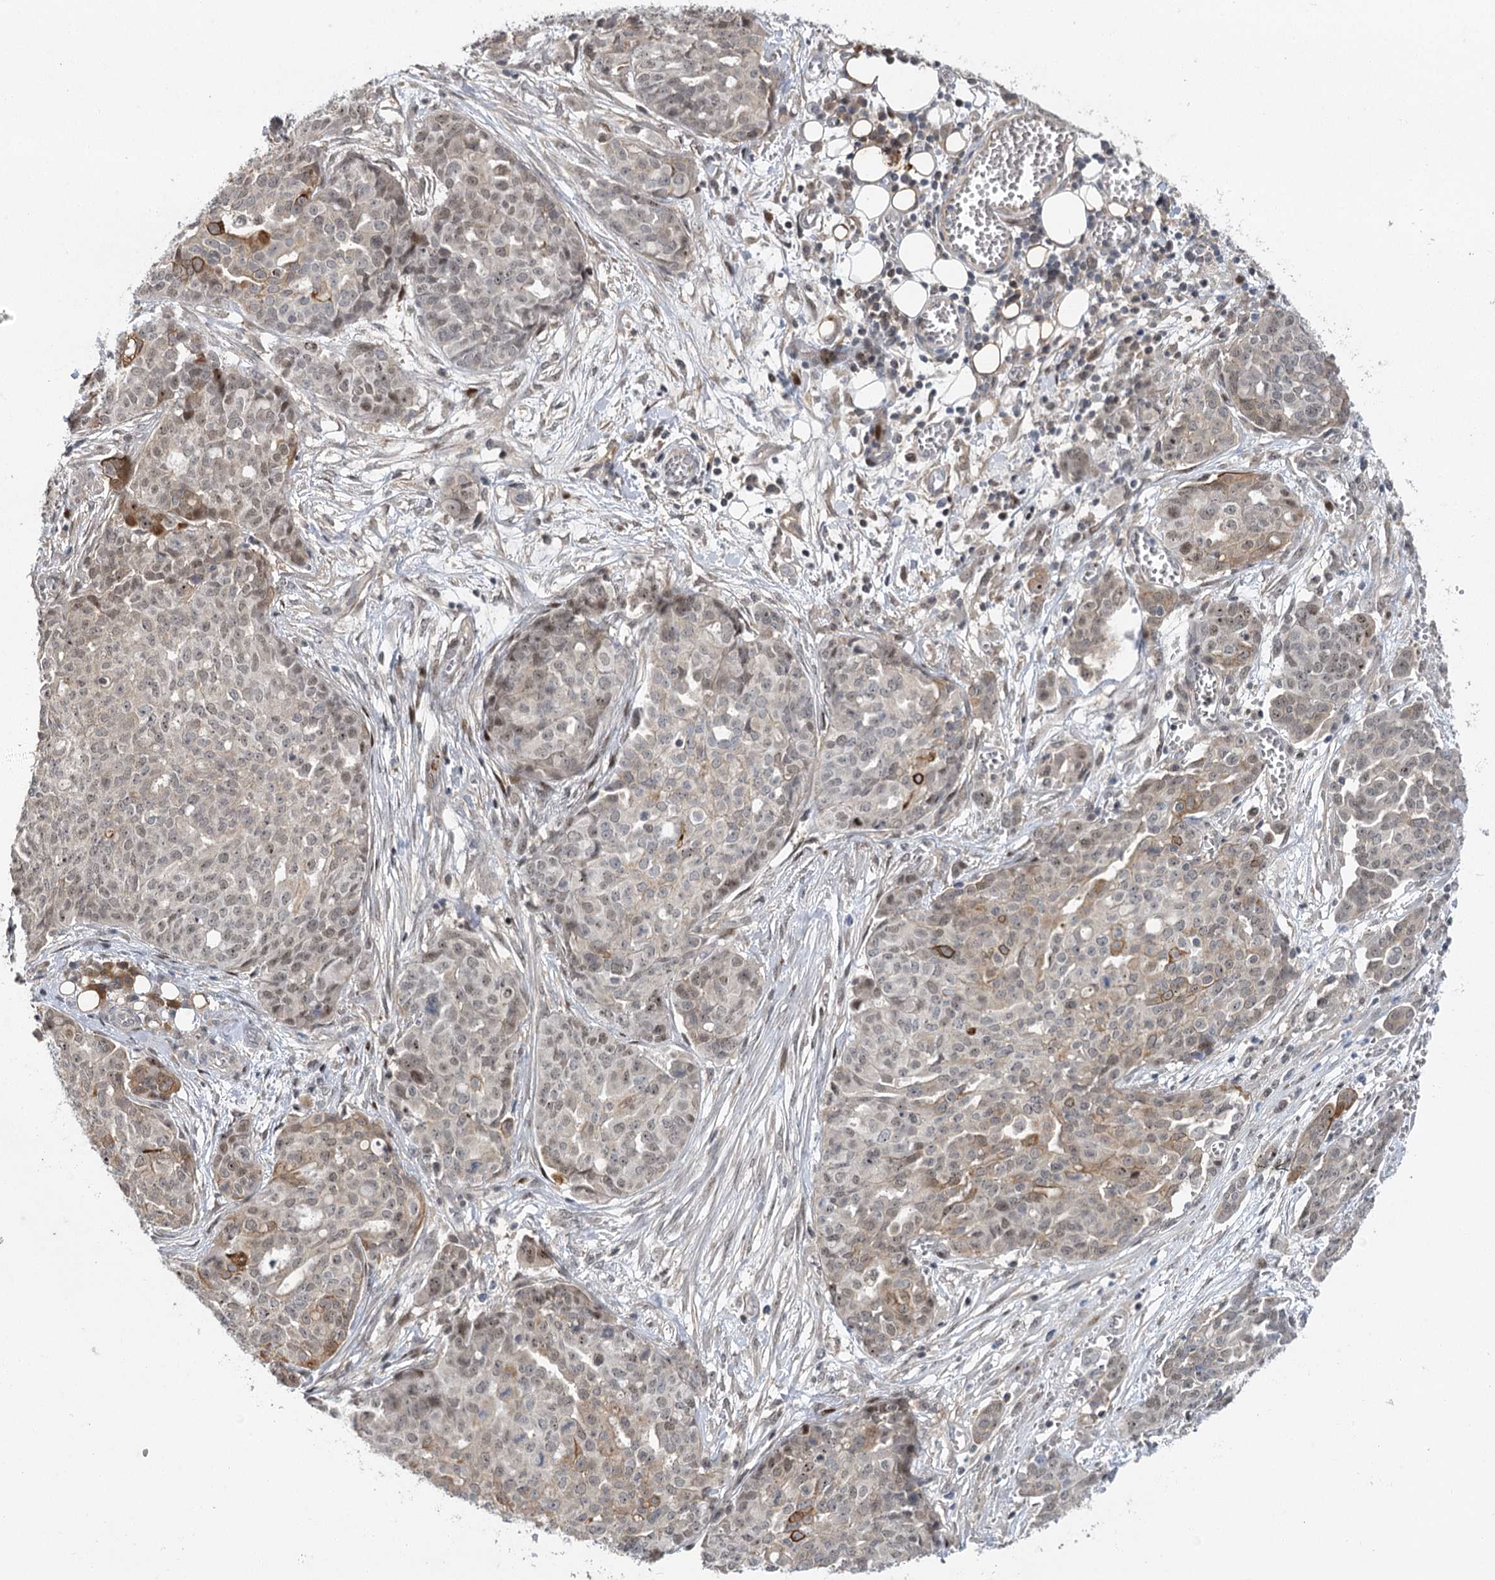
{"staining": {"intensity": "weak", "quantity": "<25%", "location": "cytoplasmic/membranous"}, "tissue": "ovarian cancer", "cell_type": "Tumor cells", "image_type": "cancer", "snomed": [{"axis": "morphology", "description": "Cystadenocarcinoma, serous, NOS"}, {"axis": "topography", "description": "Soft tissue"}, {"axis": "topography", "description": "Ovary"}], "caption": "A micrograph of human serous cystadenocarcinoma (ovarian) is negative for staining in tumor cells.", "gene": "IL11RA", "patient": {"sex": "female", "age": 57}}